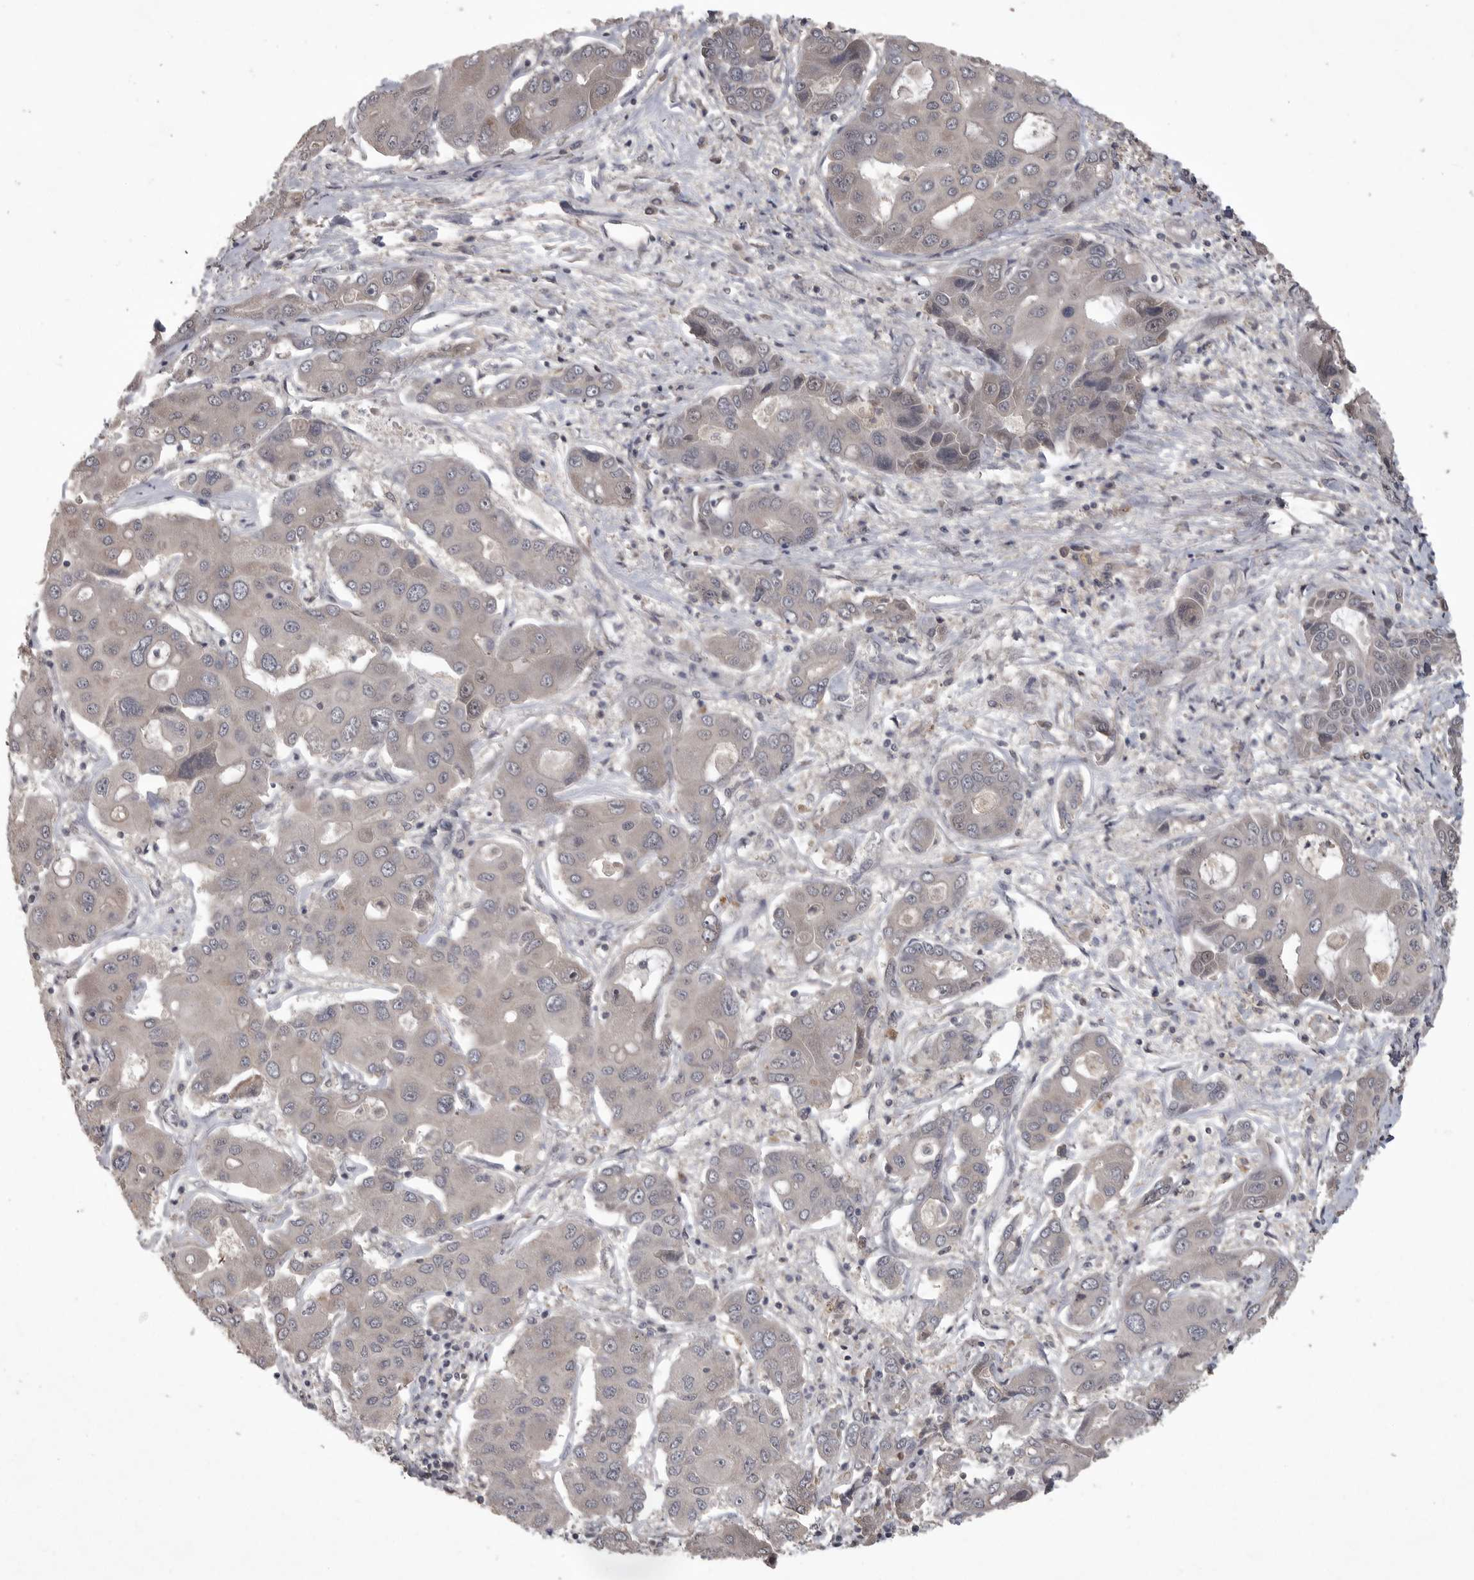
{"staining": {"intensity": "negative", "quantity": "none", "location": "none"}, "tissue": "liver cancer", "cell_type": "Tumor cells", "image_type": "cancer", "snomed": [{"axis": "morphology", "description": "Cholangiocarcinoma"}, {"axis": "topography", "description": "Liver"}], "caption": "Human liver cancer stained for a protein using immunohistochemistry displays no staining in tumor cells.", "gene": "ZNF114", "patient": {"sex": "male", "age": 67}}